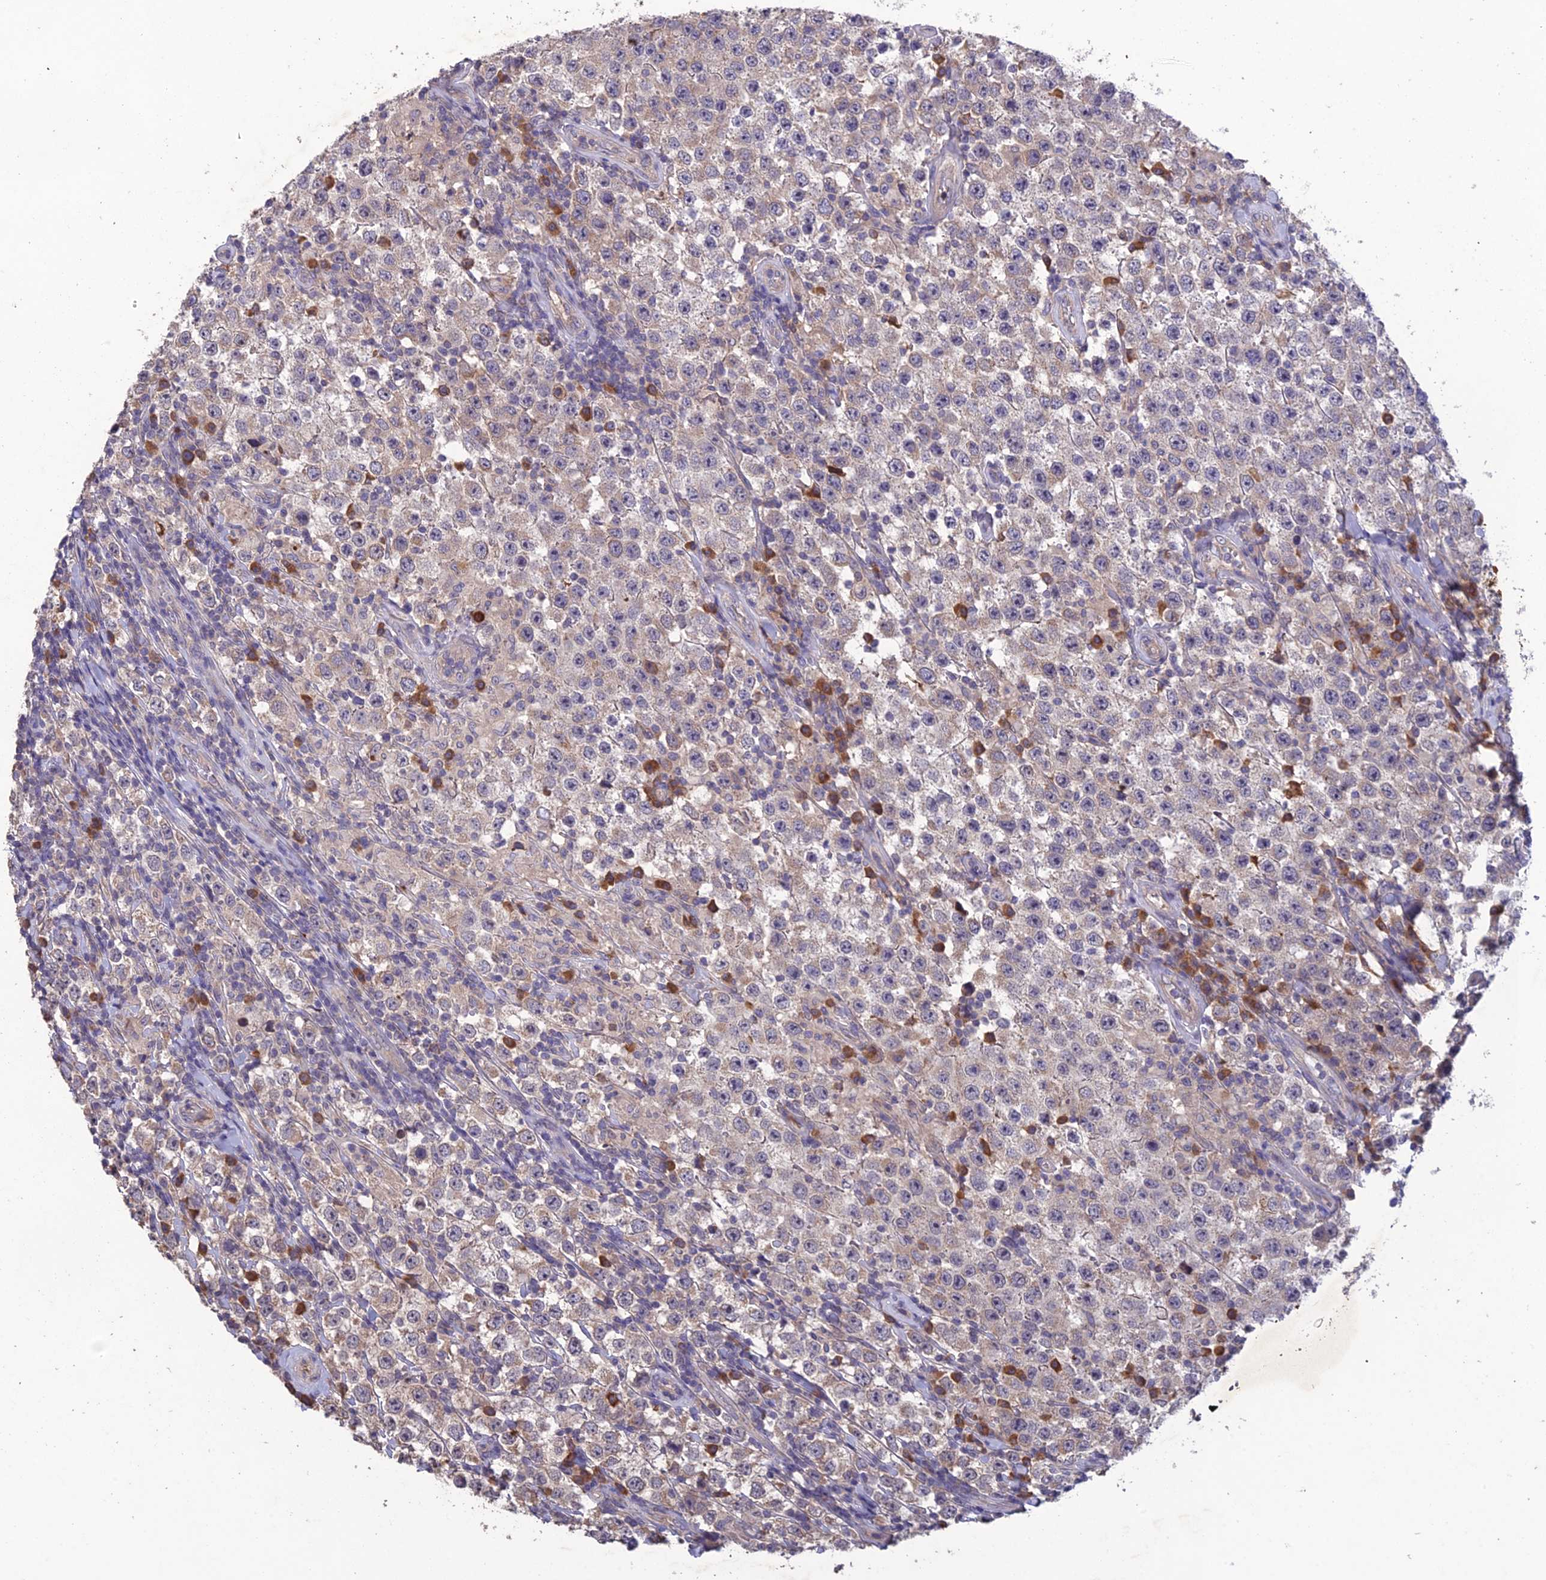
{"staining": {"intensity": "weak", "quantity": "25%-75%", "location": "cytoplasmic/membranous"}, "tissue": "testis cancer", "cell_type": "Tumor cells", "image_type": "cancer", "snomed": [{"axis": "morphology", "description": "Normal tissue, NOS"}, {"axis": "morphology", "description": "Urothelial carcinoma, High grade"}, {"axis": "morphology", "description": "Seminoma, NOS"}, {"axis": "morphology", "description": "Carcinoma, Embryonal, NOS"}, {"axis": "topography", "description": "Urinary bladder"}, {"axis": "topography", "description": "Testis"}], "caption": "Protein analysis of testis seminoma tissue exhibits weak cytoplasmic/membranous positivity in approximately 25%-75% of tumor cells.", "gene": "SLC39A13", "patient": {"sex": "male", "age": 41}}